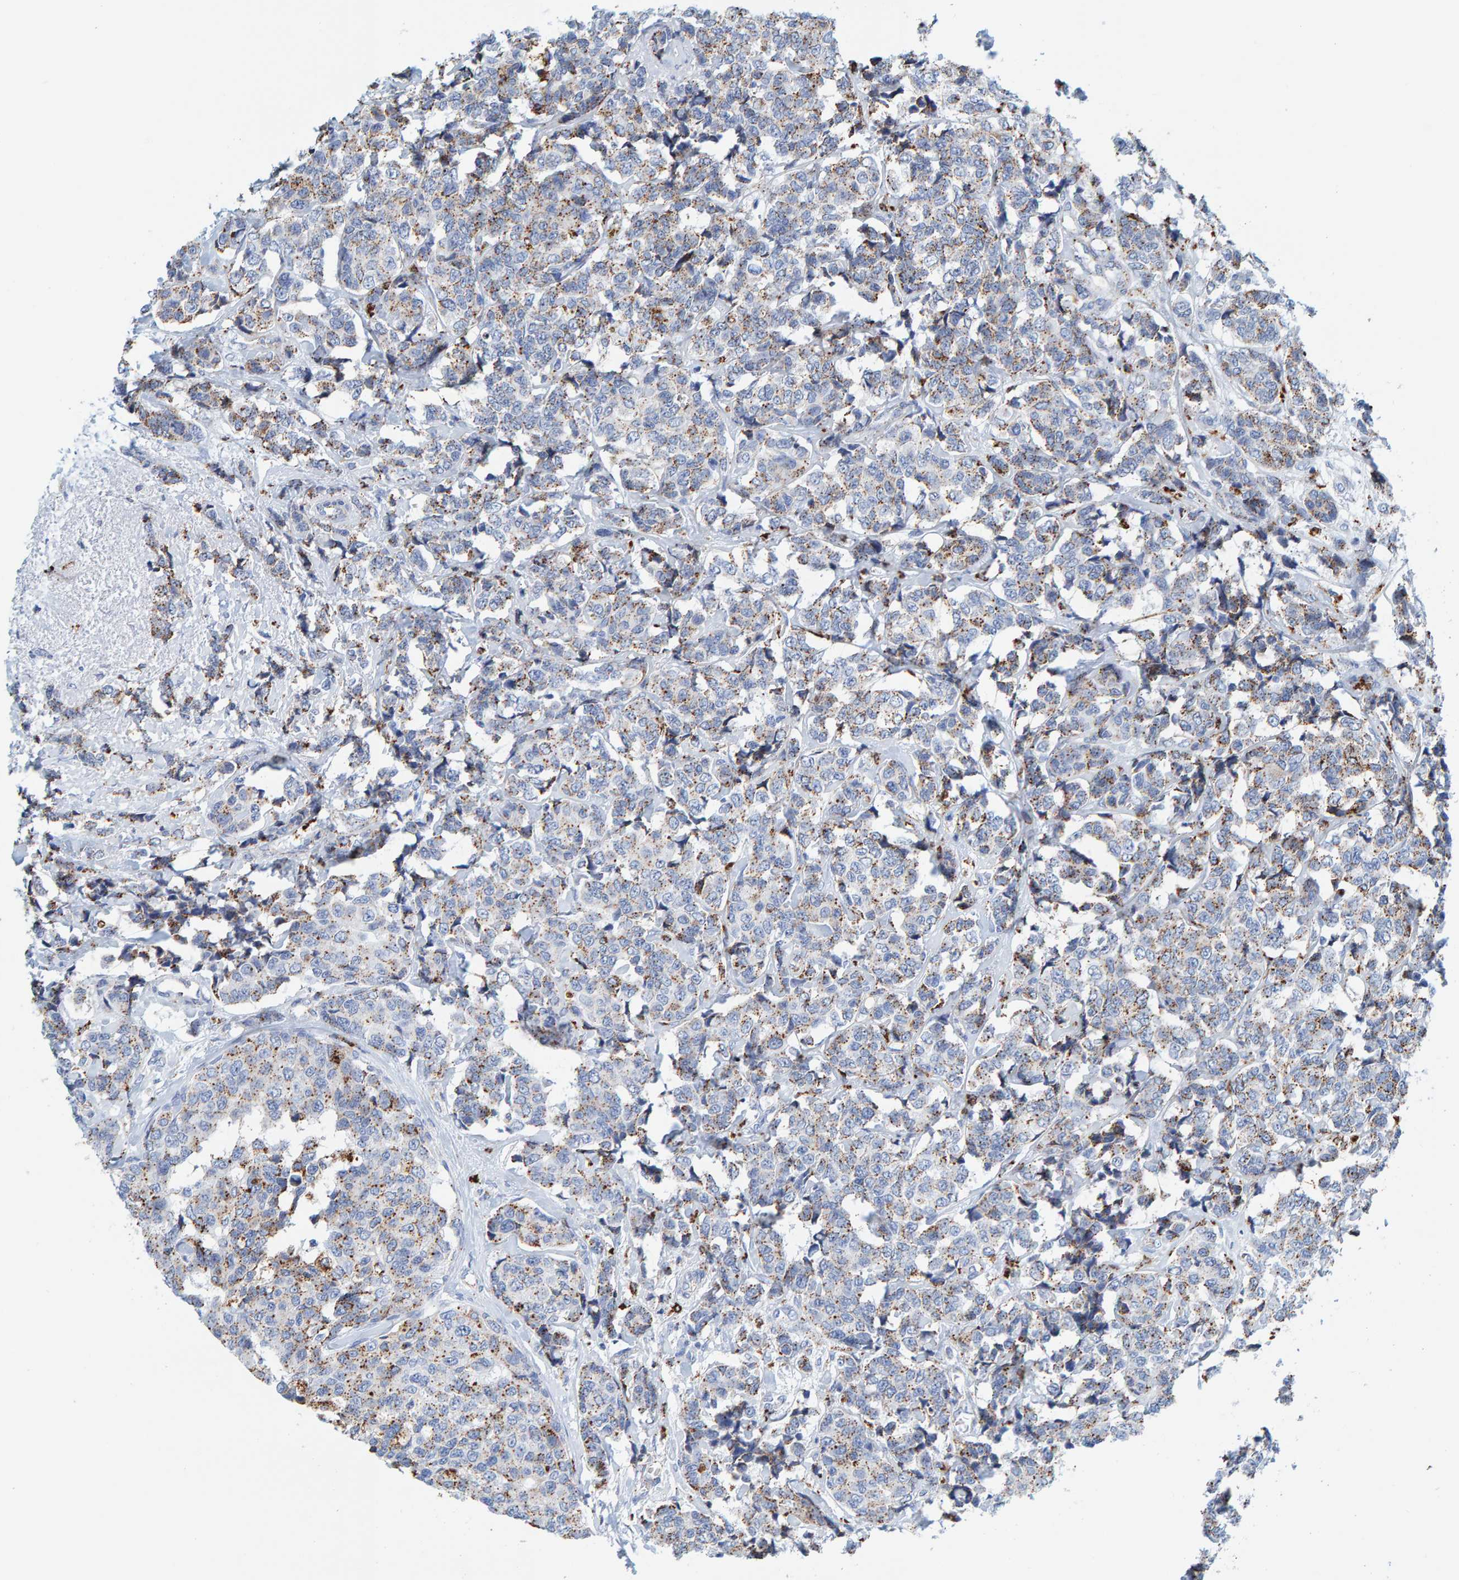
{"staining": {"intensity": "moderate", "quantity": "25%-75%", "location": "cytoplasmic/membranous"}, "tissue": "breast cancer", "cell_type": "Tumor cells", "image_type": "cancer", "snomed": [{"axis": "morphology", "description": "Normal tissue, NOS"}, {"axis": "morphology", "description": "Duct carcinoma"}, {"axis": "topography", "description": "Breast"}], "caption": "Moderate cytoplasmic/membranous expression for a protein is appreciated in about 25%-75% of tumor cells of infiltrating ductal carcinoma (breast) using IHC.", "gene": "BIN3", "patient": {"sex": "female", "age": 43}}